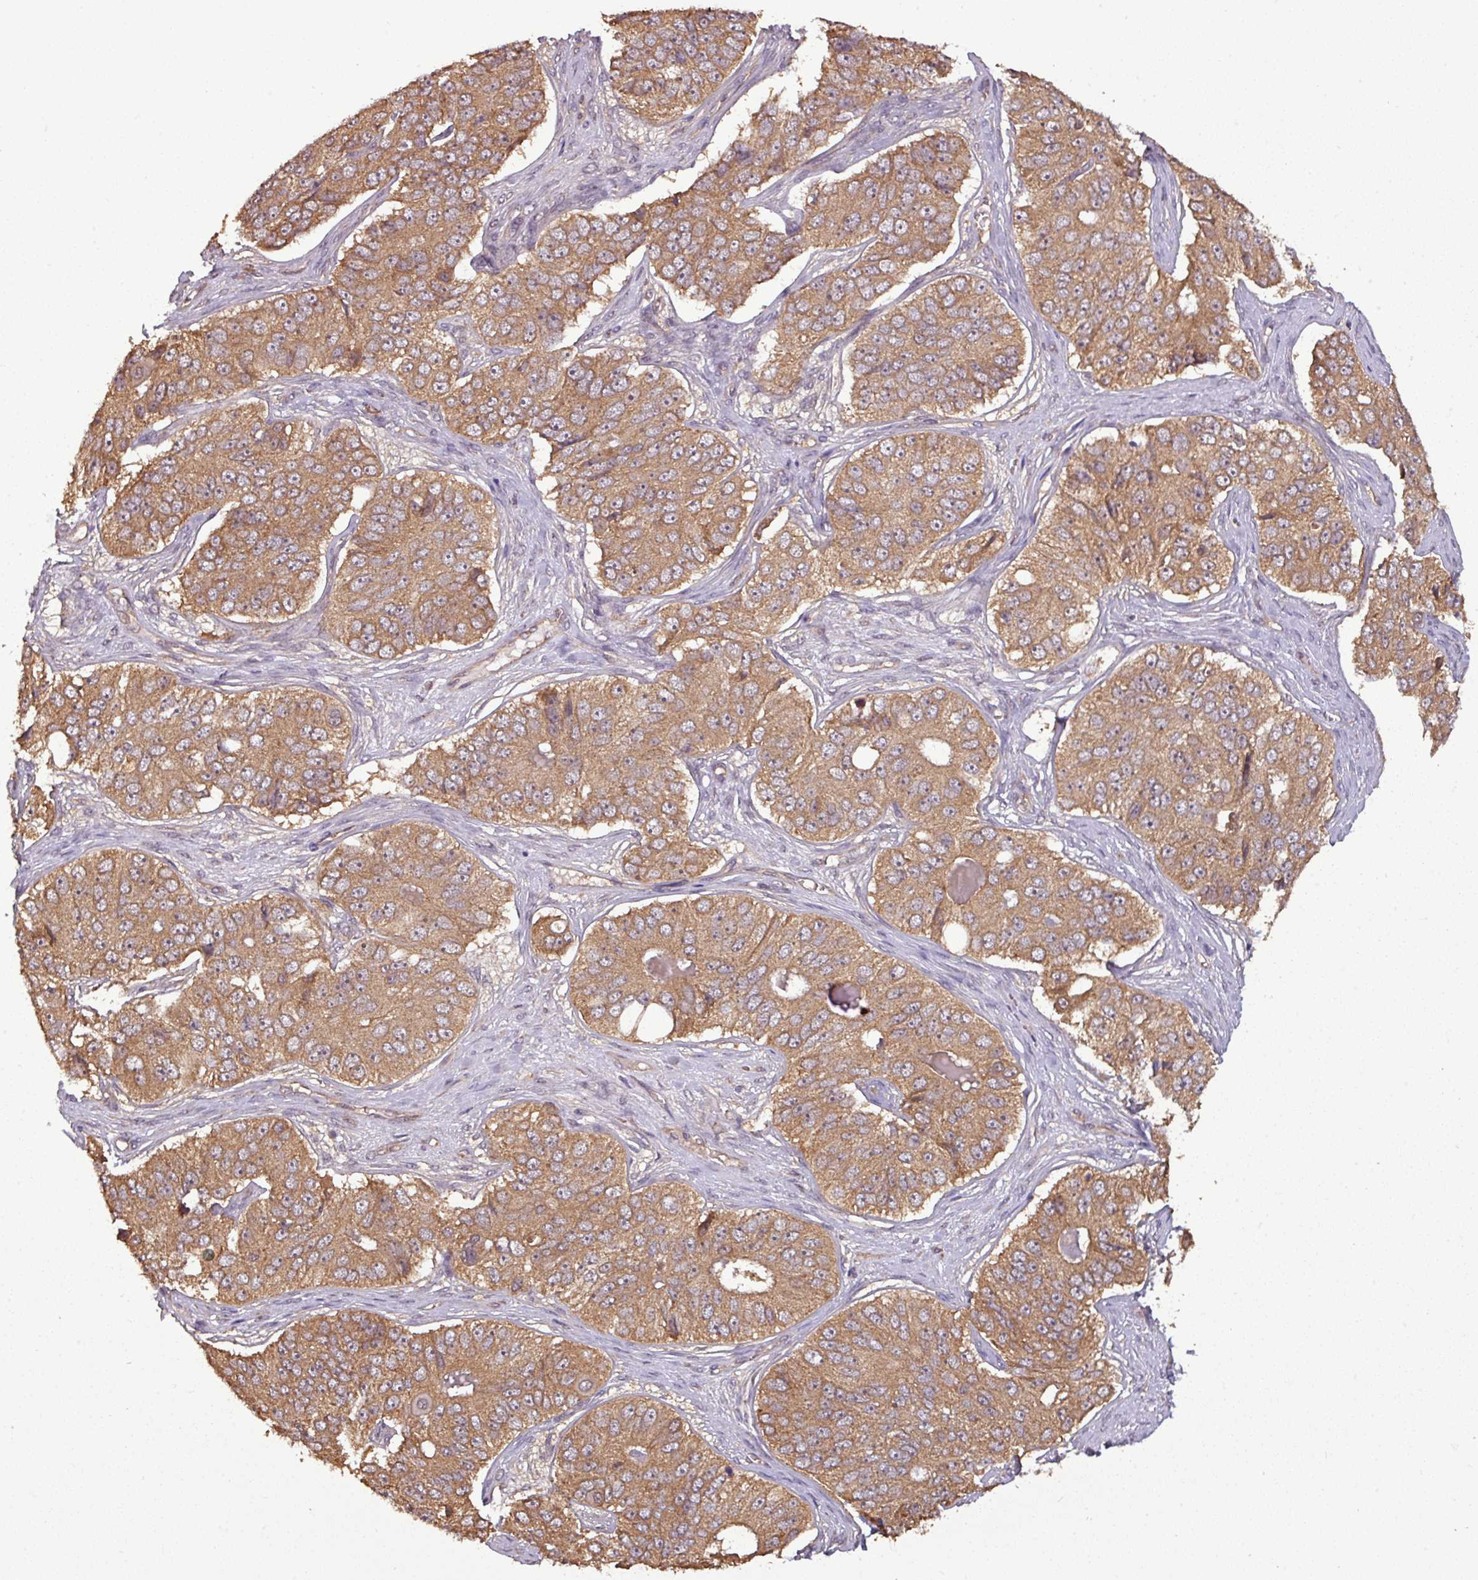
{"staining": {"intensity": "moderate", "quantity": ">75%", "location": "cytoplasmic/membranous"}, "tissue": "ovarian cancer", "cell_type": "Tumor cells", "image_type": "cancer", "snomed": [{"axis": "morphology", "description": "Carcinoma, endometroid"}, {"axis": "topography", "description": "Ovary"}], "caption": "DAB immunohistochemical staining of ovarian cancer shows moderate cytoplasmic/membranous protein expression in approximately >75% of tumor cells. (Stains: DAB in brown, nuclei in blue, Microscopy: brightfield microscopy at high magnification).", "gene": "NT5C3A", "patient": {"sex": "female", "age": 51}}